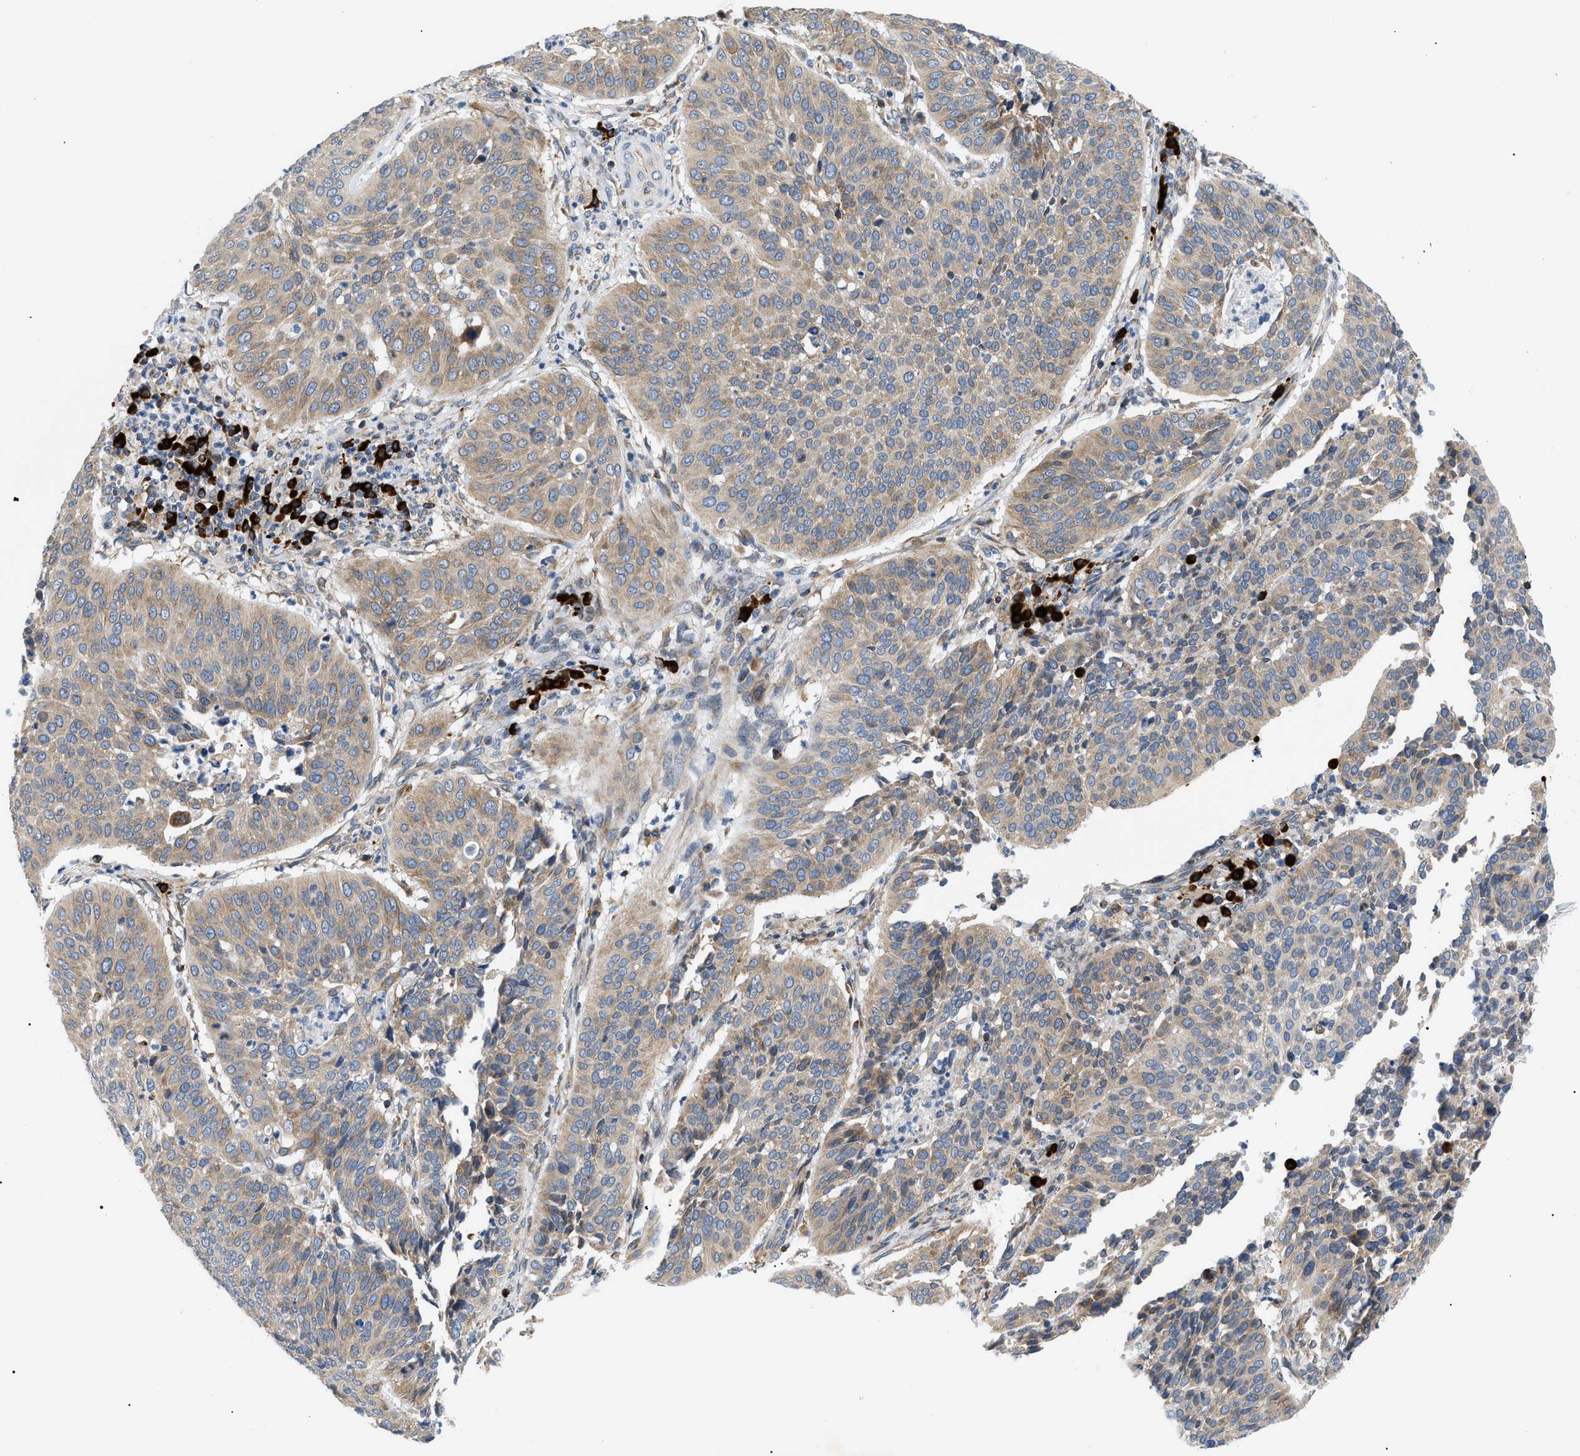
{"staining": {"intensity": "weak", "quantity": ">75%", "location": "cytoplasmic/membranous"}, "tissue": "cervical cancer", "cell_type": "Tumor cells", "image_type": "cancer", "snomed": [{"axis": "morphology", "description": "Normal tissue, NOS"}, {"axis": "morphology", "description": "Squamous cell carcinoma, NOS"}, {"axis": "topography", "description": "Cervix"}], "caption": "High-magnification brightfield microscopy of cervical cancer stained with DAB (brown) and counterstained with hematoxylin (blue). tumor cells exhibit weak cytoplasmic/membranous positivity is appreciated in about>75% of cells.", "gene": "DERL1", "patient": {"sex": "female", "age": 39}}